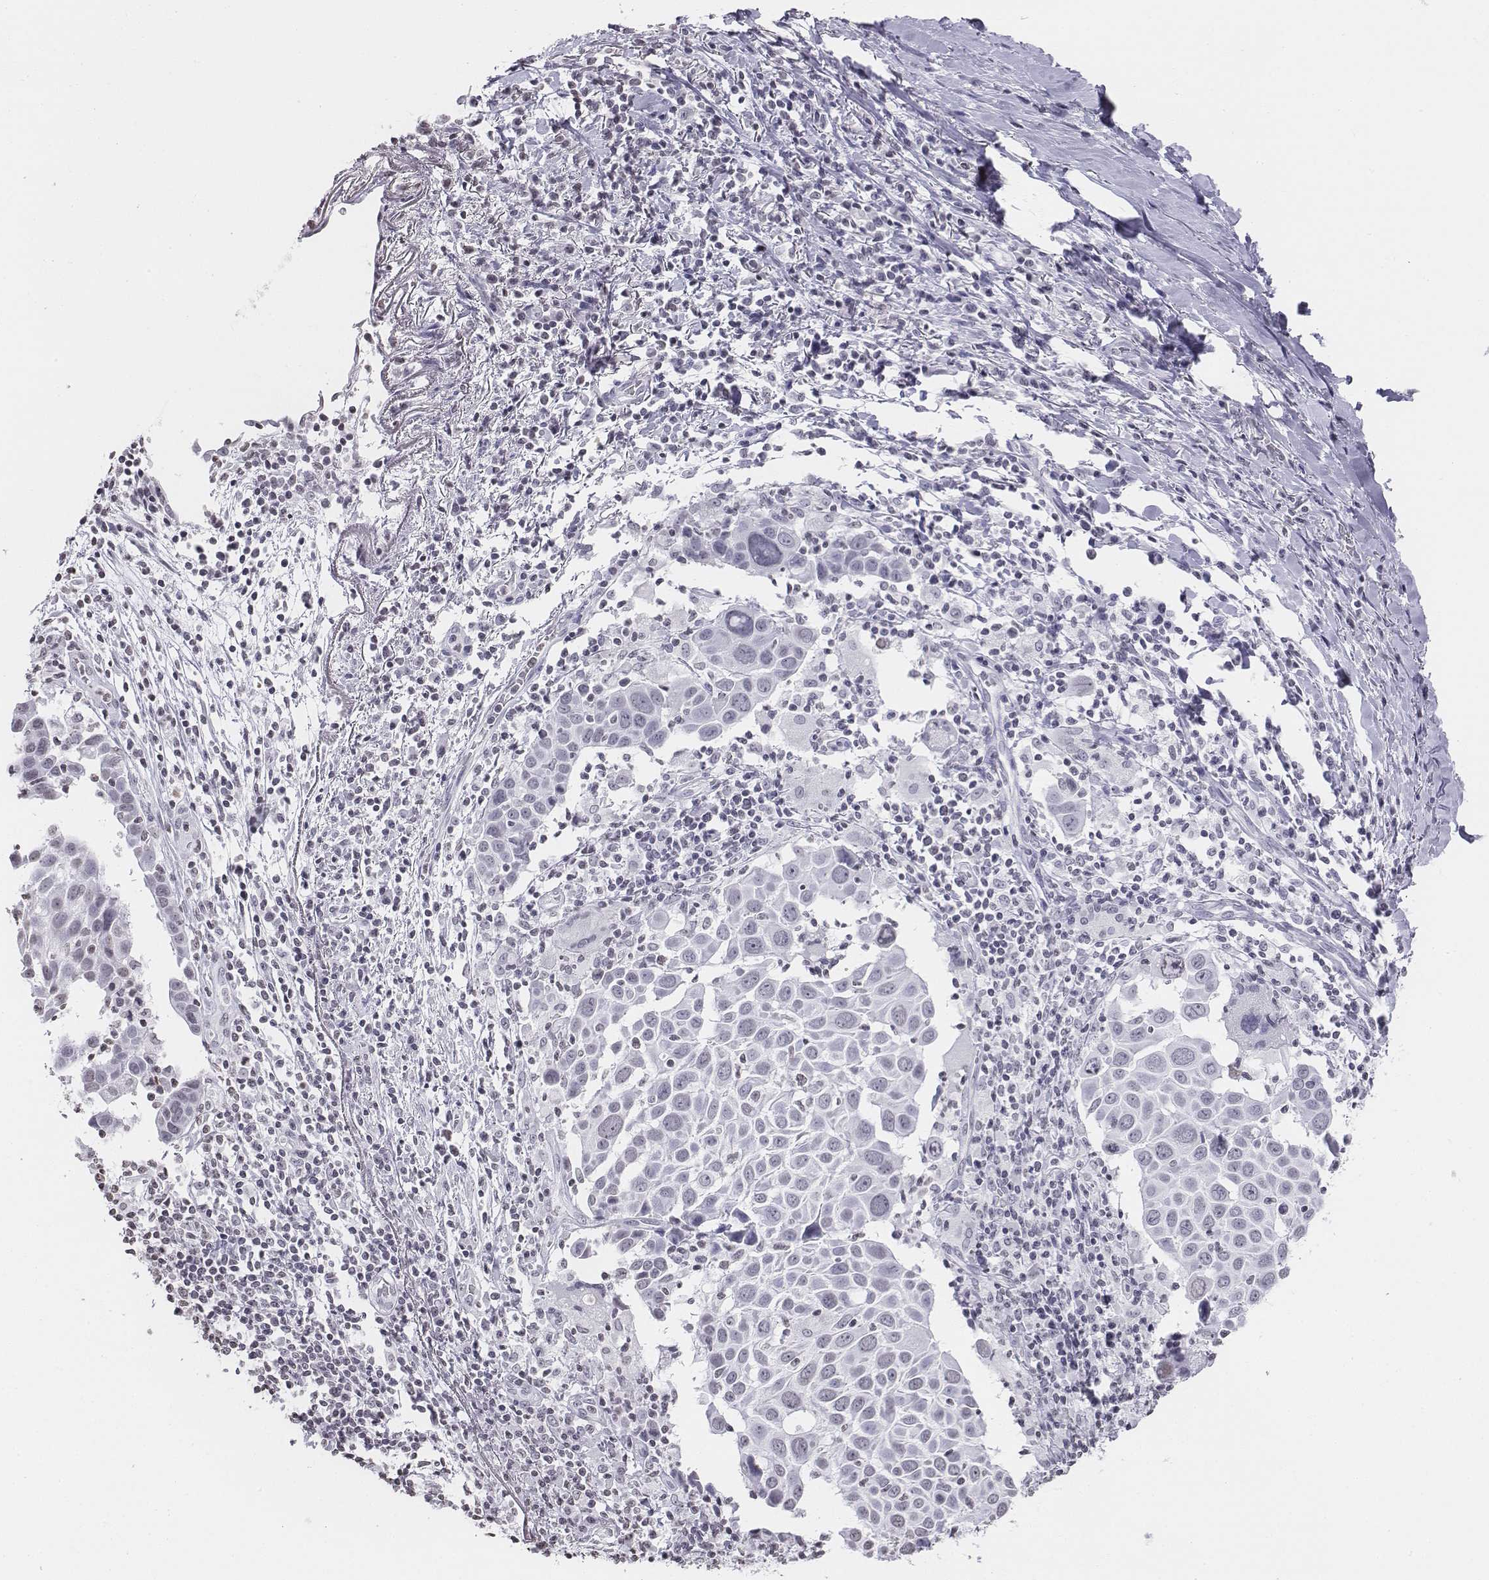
{"staining": {"intensity": "negative", "quantity": "none", "location": "none"}, "tissue": "lung cancer", "cell_type": "Tumor cells", "image_type": "cancer", "snomed": [{"axis": "morphology", "description": "Squamous cell carcinoma, NOS"}, {"axis": "topography", "description": "Lung"}], "caption": "This is a histopathology image of immunohistochemistry staining of squamous cell carcinoma (lung), which shows no positivity in tumor cells.", "gene": "BARHL1", "patient": {"sex": "male", "age": 57}}